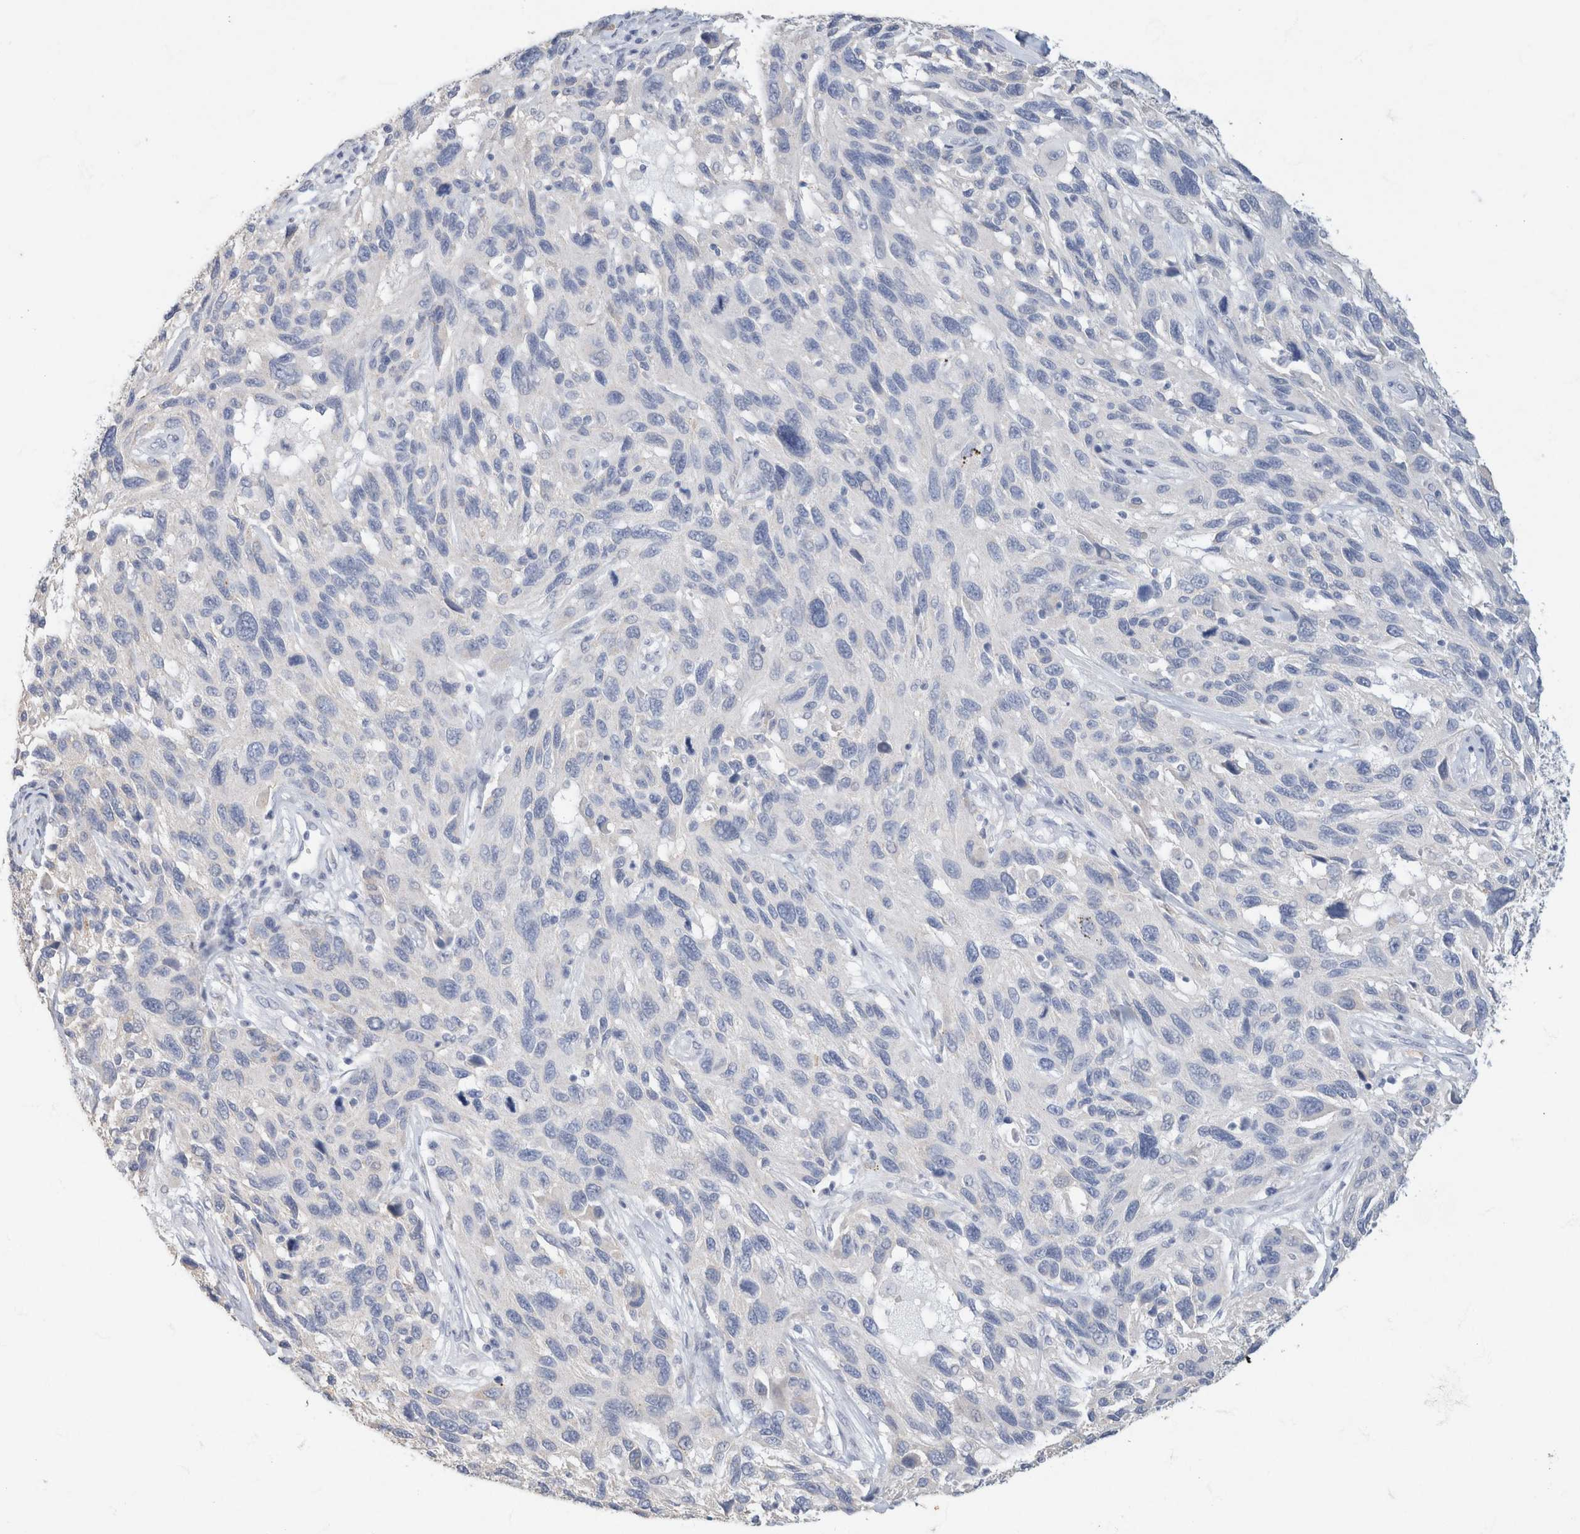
{"staining": {"intensity": "negative", "quantity": "none", "location": "none"}, "tissue": "melanoma", "cell_type": "Tumor cells", "image_type": "cancer", "snomed": [{"axis": "morphology", "description": "Malignant melanoma, NOS"}, {"axis": "topography", "description": "Skin"}], "caption": "DAB immunohistochemical staining of human melanoma exhibits no significant staining in tumor cells.", "gene": "CA12", "patient": {"sex": "male", "age": 53}}